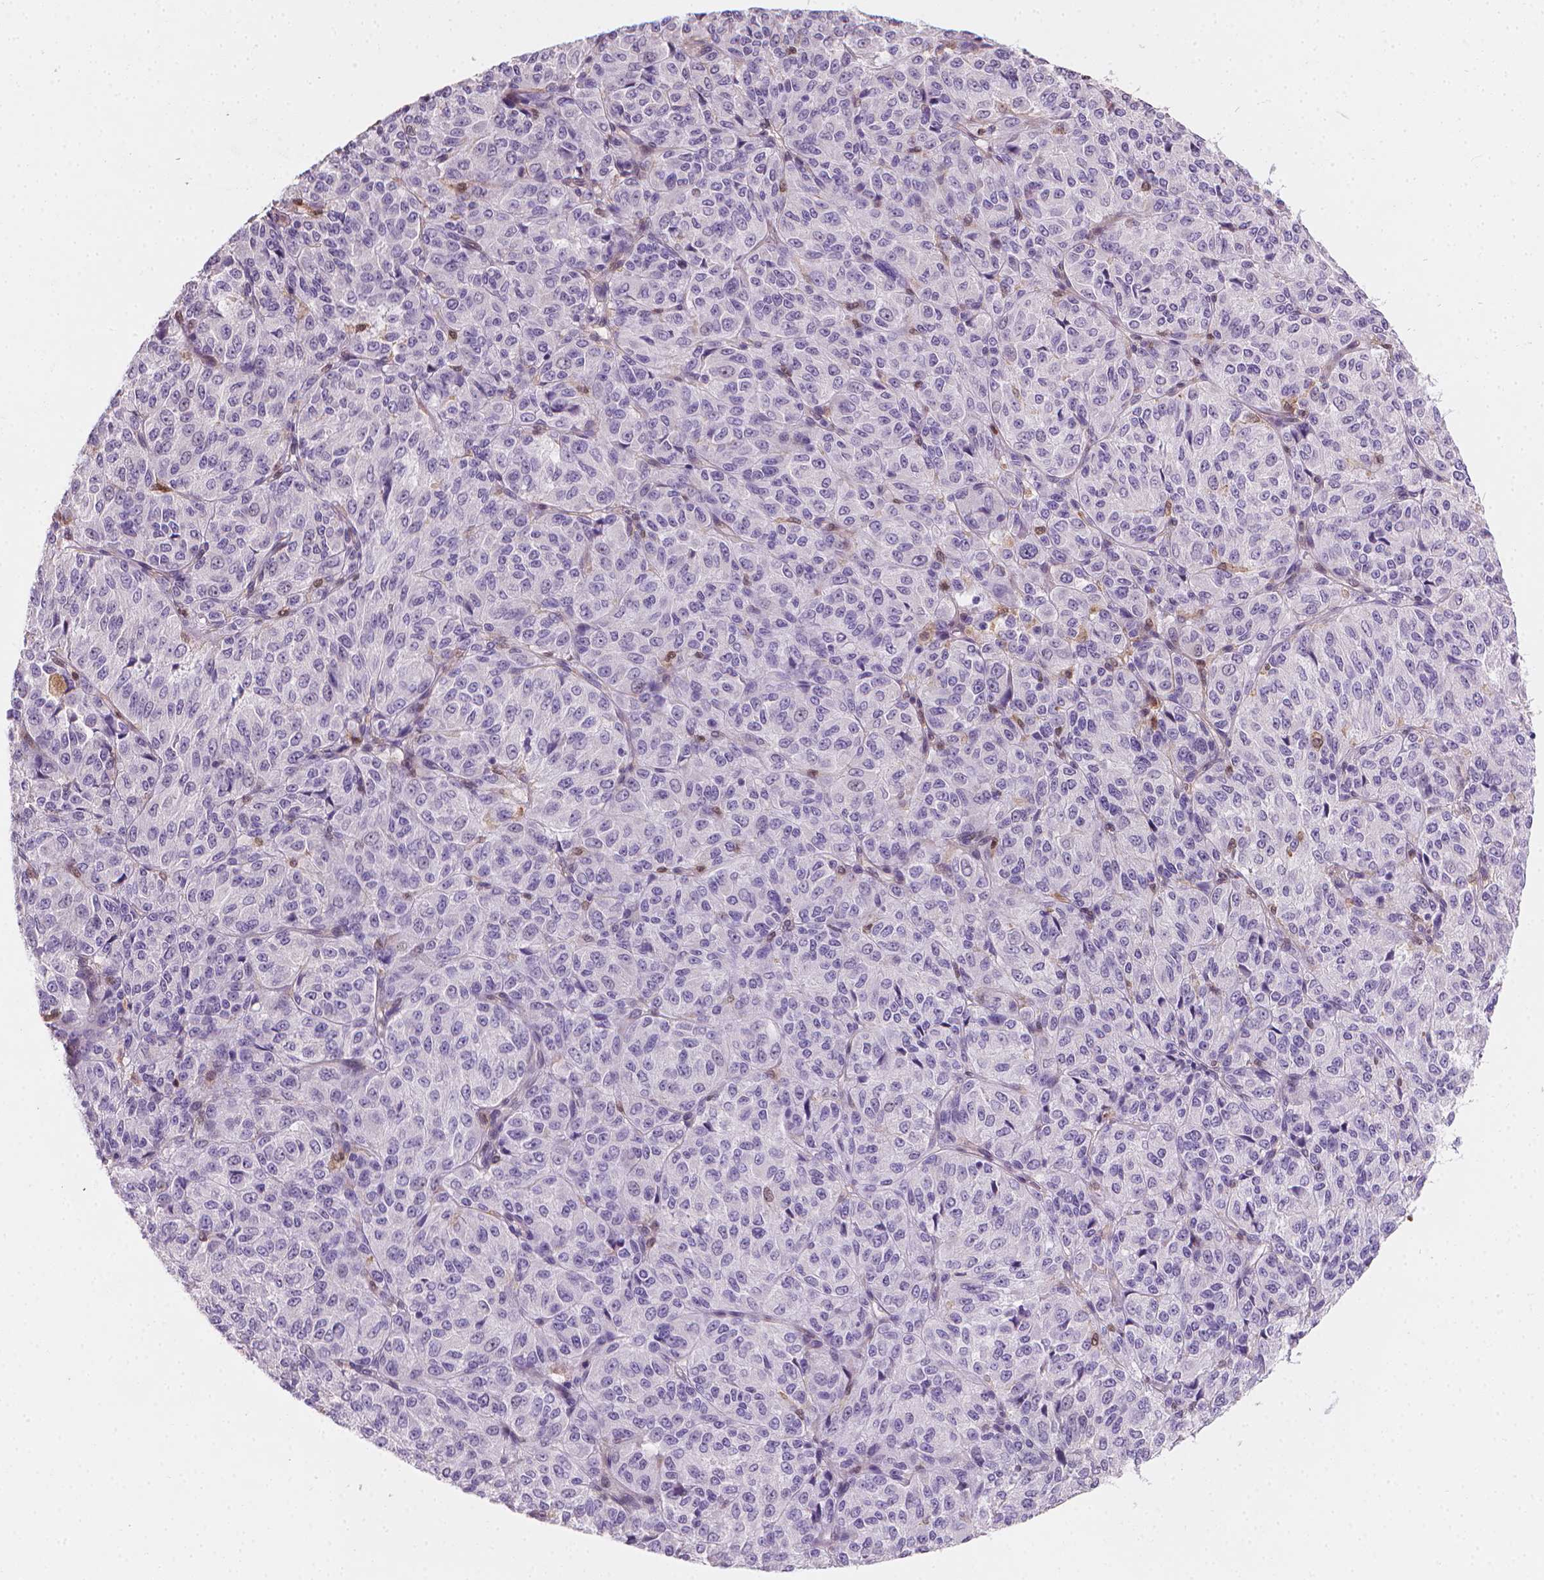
{"staining": {"intensity": "negative", "quantity": "none", "location": "none"}, "tissue": "melanoma", "cell_type": "Tumor cells", "image_type": "cancer", "snomed": [{"axis": "morphology", "description": "Malignant melanoma, Metastatic site"}, {"axis": "topography", "description": "Brain"}], "caption": "This micrograph is of melanoma stained with IHC to label a protein in brown with the nuclei are counter-stained blue. There is no positivity in tumor cells. The staining was performed using DAB to visualize the protein expression in brown, while the nuclei were stained in blue with hematoxylin (Magnification: 20x).", "gene": "TNFAIP2", "patient": {"sex": "female", "age": 56}}